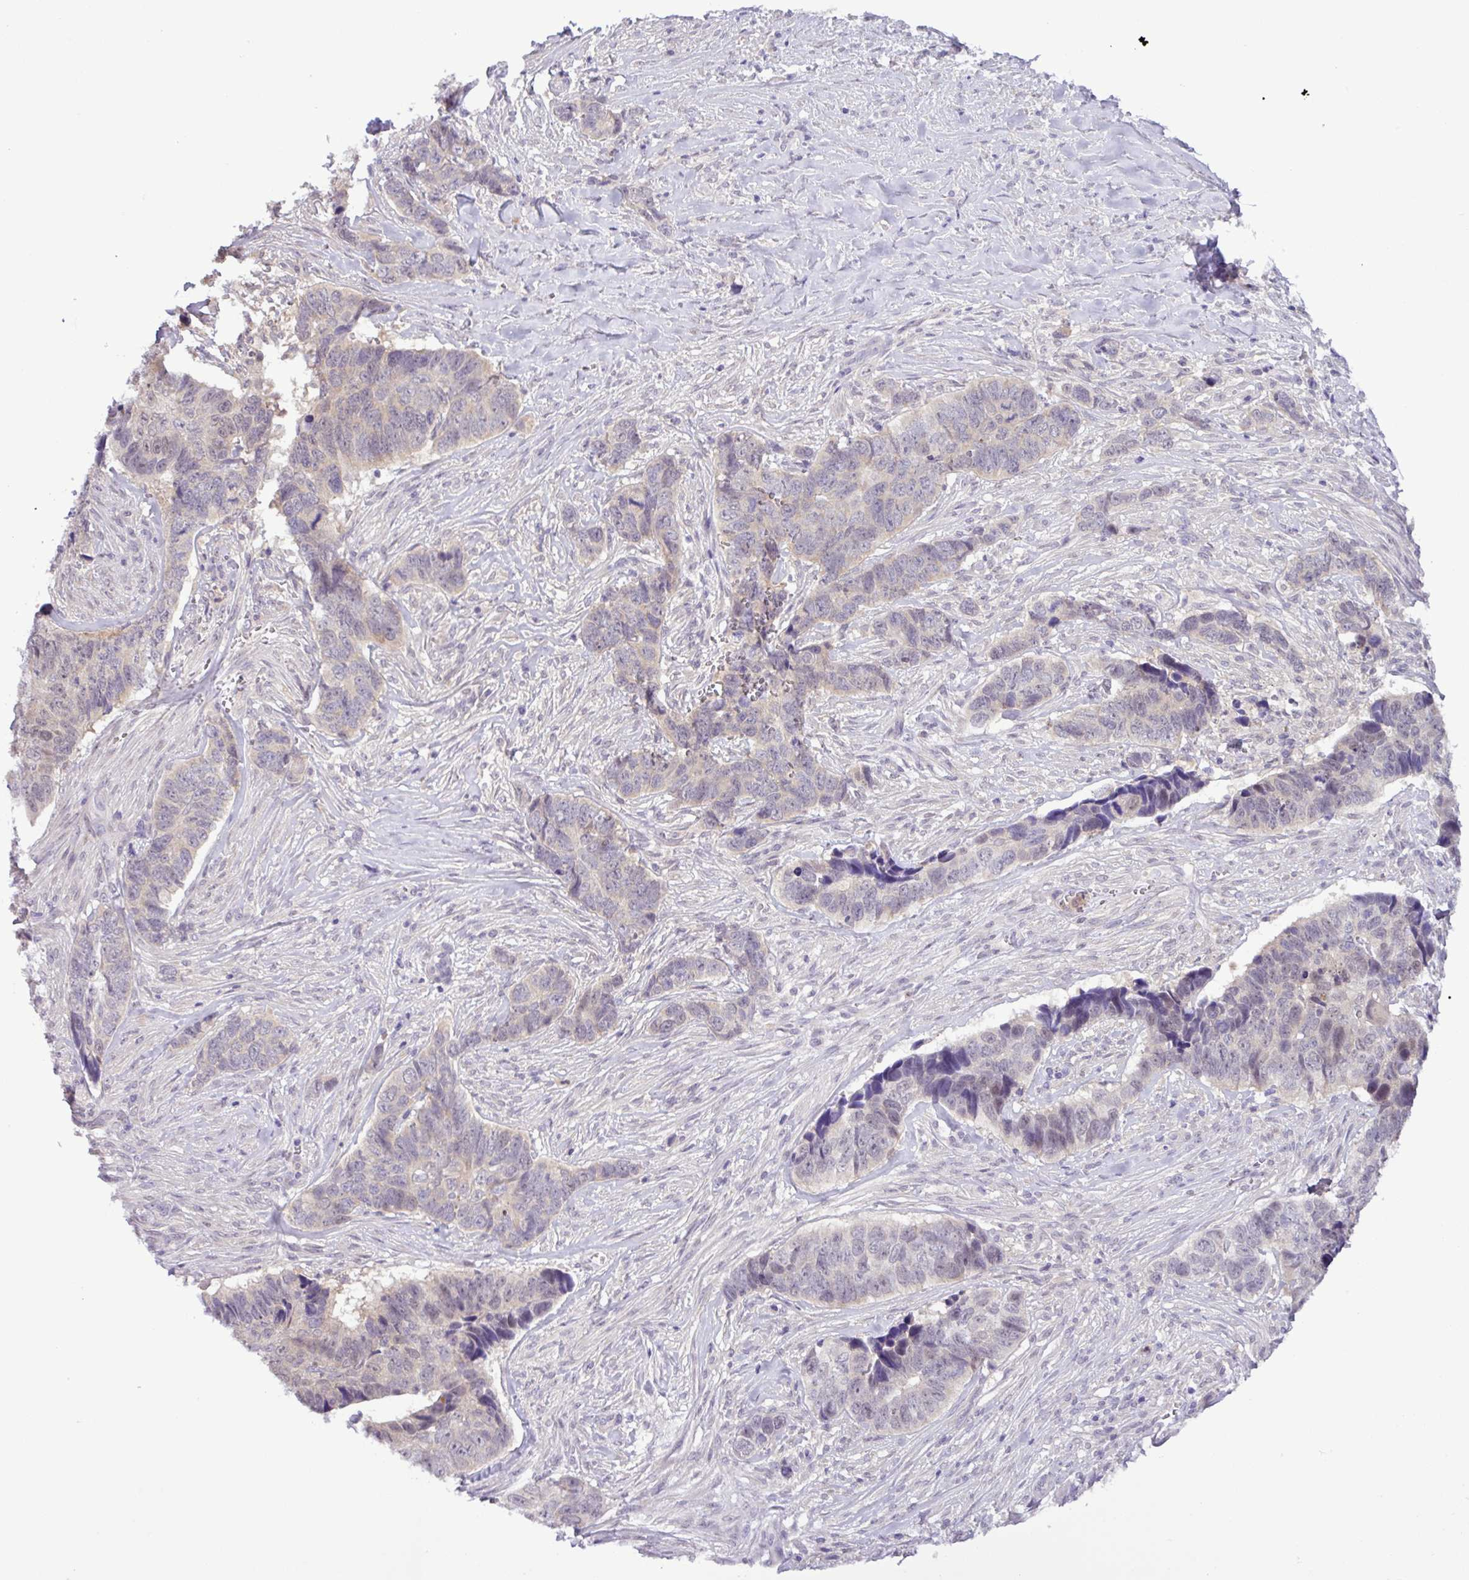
{"staining": {"intensity": "weak", "quantity": "<25%", "location": "nuclear"}, "tissue": "skin cancer", "cell_type": "Tumor cells", "image_type": "cancer", "snomed": [{"axis": "morphology", "description": "Basal cell carcinoma"}, {"axis": "topography", "description": "Skin"}], "caption": "Tumor cells show no significant protein expression in skin cancer (basal cell carcinoma).", "gene": "TONSL", "patient": {"sex": "female", "age": 82}}